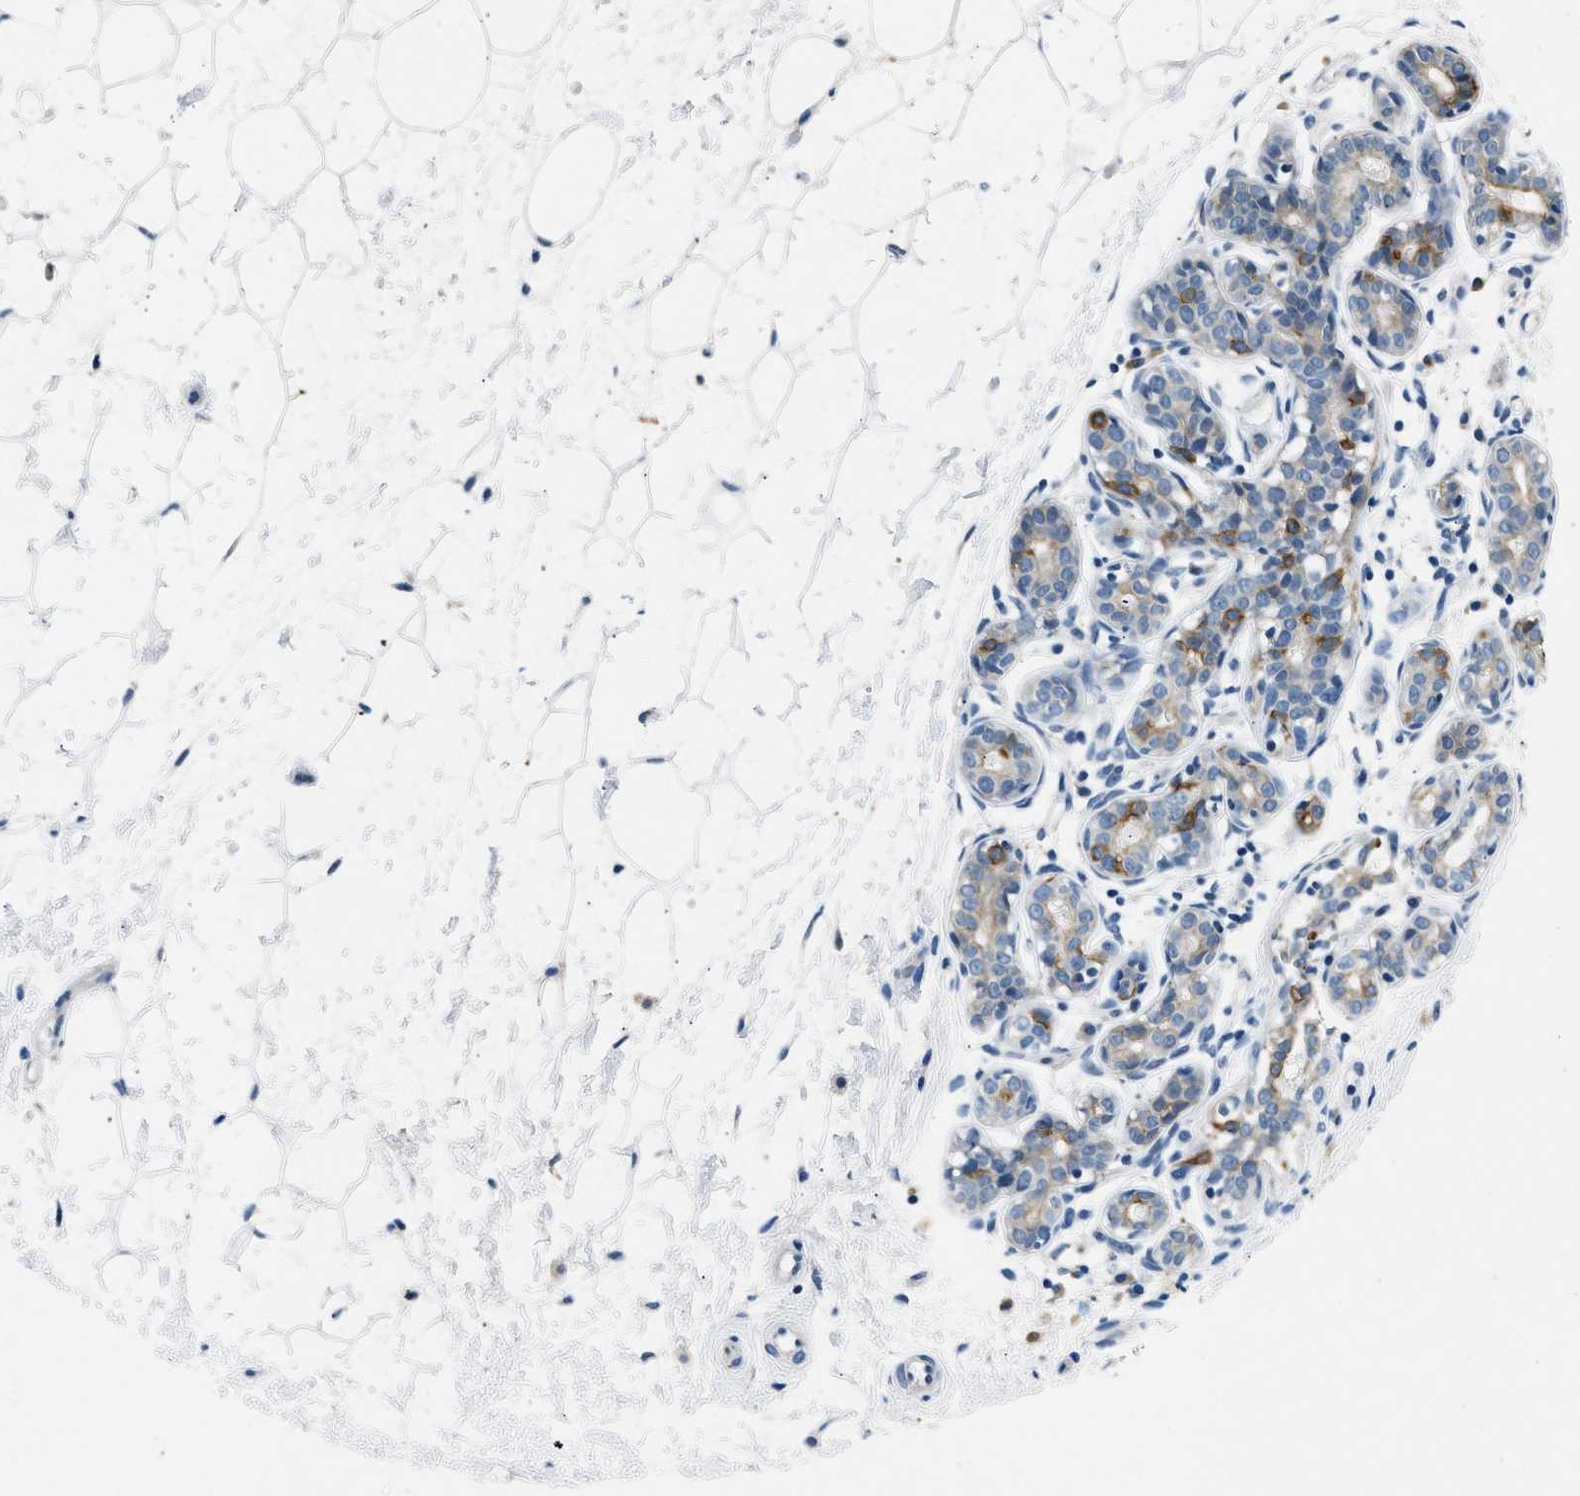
{"staining": {"intensity": "negative", "quantity": "none", "location": "none"}, "tissue": "breast", "cell_type": "Adipocytes", "image_type": "normal", "snomed": [{"axis": "morphology", "description": "Normal tissue, NOS"}, {"axis": "topography", "description": "Breast"}], "caption": "Immunohistochemistry (IHC) image of benign human breast stained for a protein (brown), which displays no expression in adipocytes. Nuclei are stained in blue.", "gene": "CFAP20", "patient": {"sex": "female", "age": 22}}